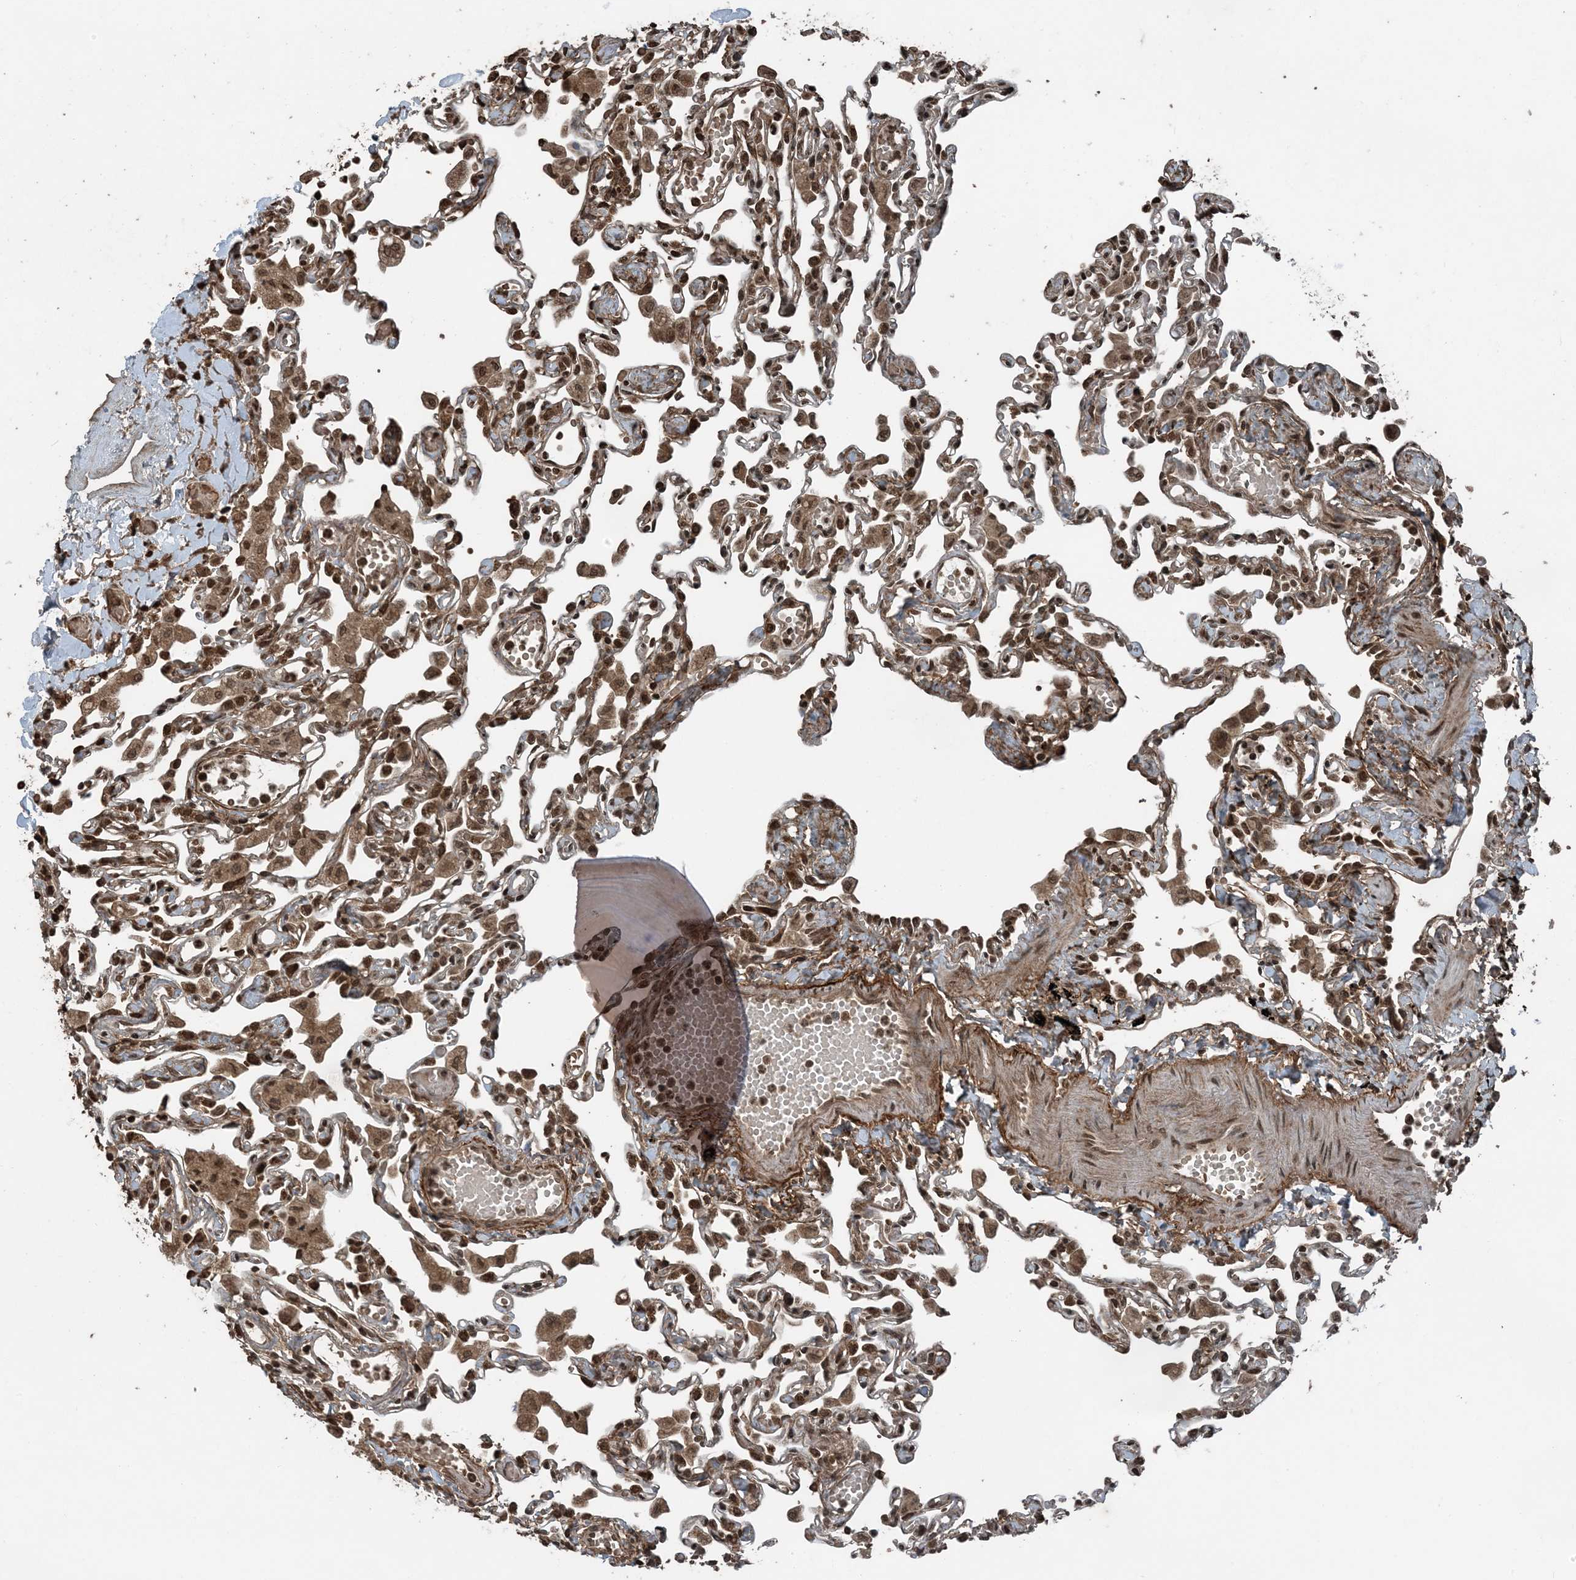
{"staining": {"intensity": "moderate", "quantity": ">75%", "location": "cytoplasmic/membranous,nuclear"}, "tissue": "lung", "cell_type": "Alveolar cells", "image_type": "normal", "snomed": [{"axis": "morphology", "description": "Normal tissue, NOS"}, {"axis": "topography", "description": "Bronchus"}, {"axis": "topography", "description": "Lung"}], "caption": "A medium amount of moderate cytoplasmic/membranous,nuclear positivity is identified in approximately >75% of alveolar cells in benign lung. The protein of interest is stained brown, and the nuclei are stained in blue (DAB (3,3'-diaminobenzidine) IHC with brightfield microscopy, high magnification).", "gene": "ZFAND2B", "patient": {"sex": "female", "age": 49}}